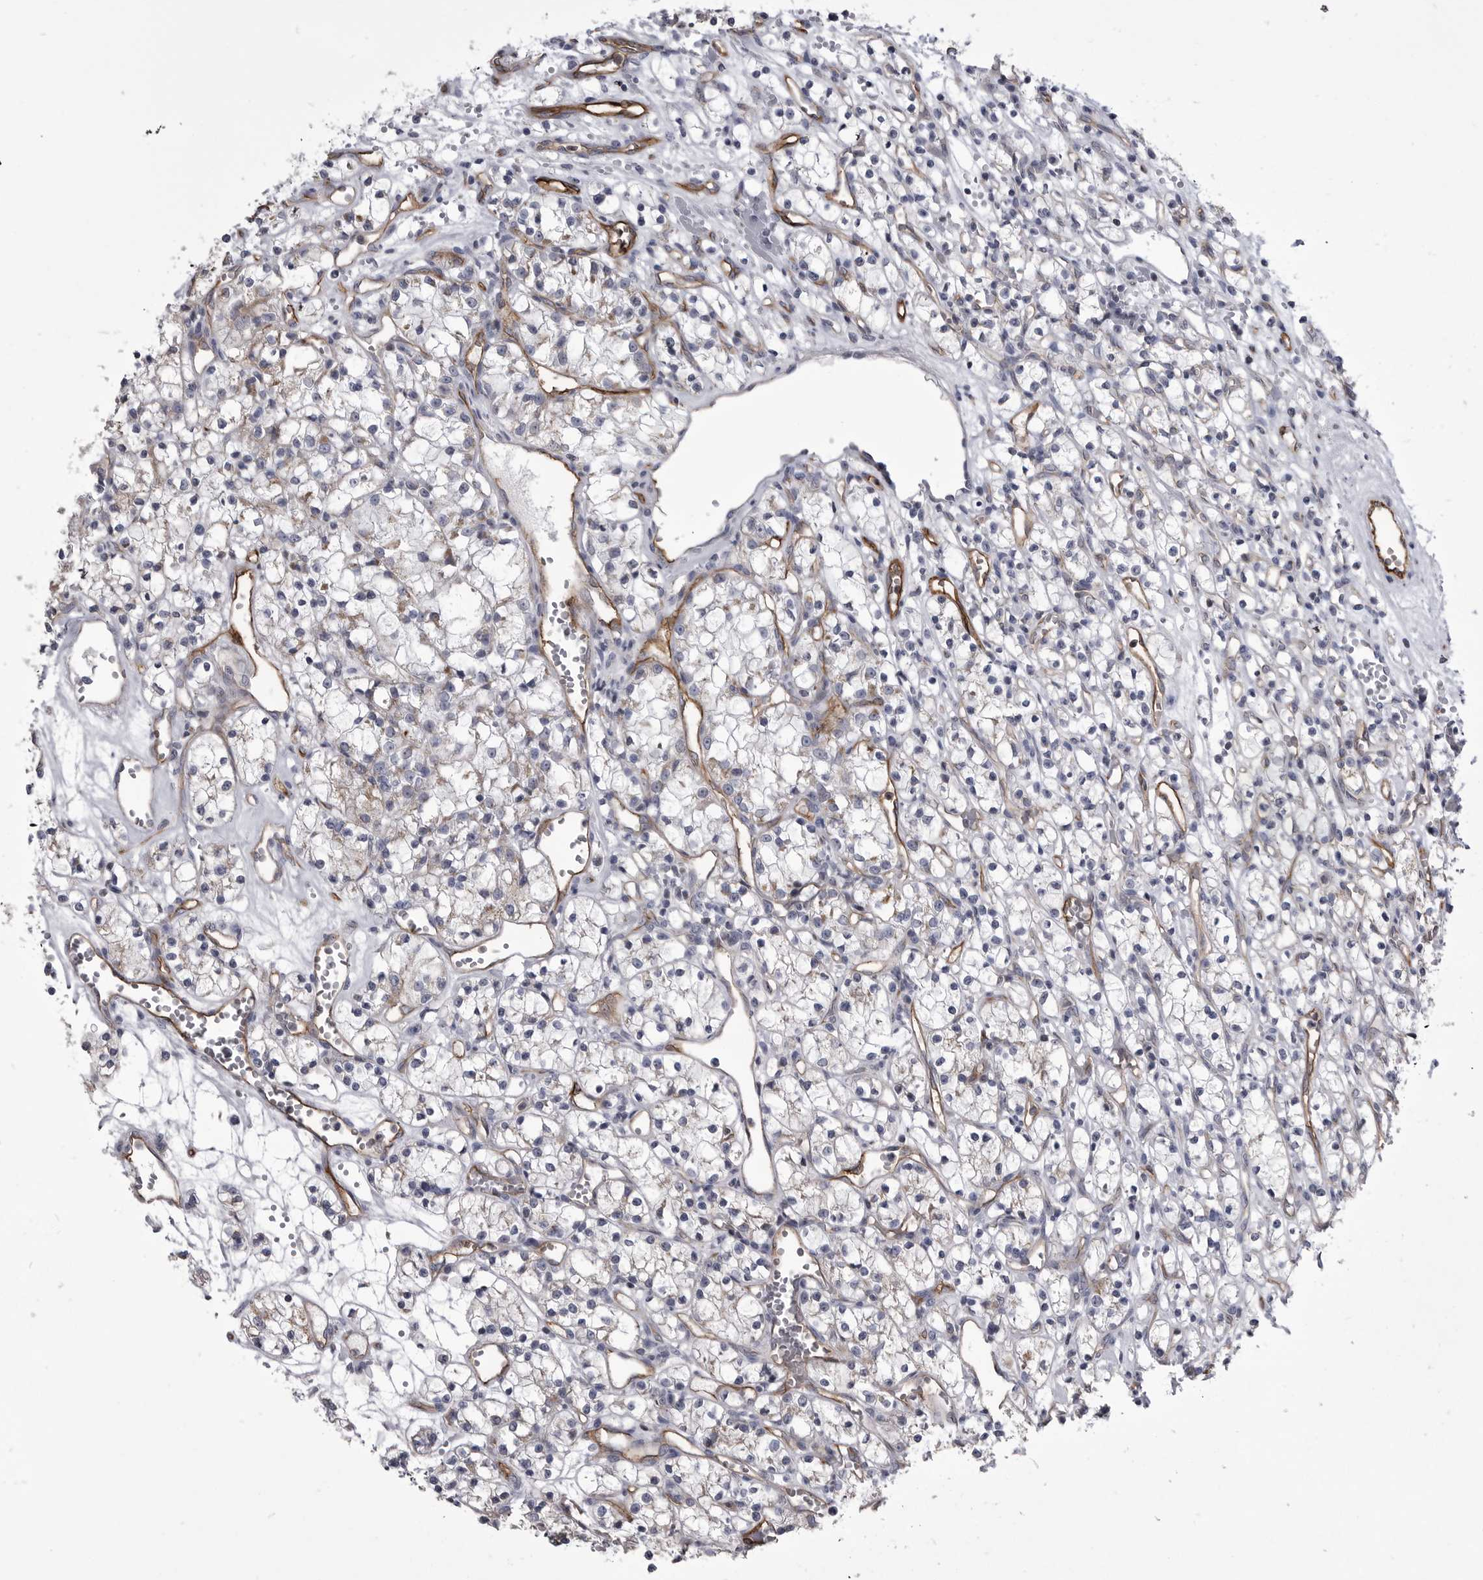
{"staining": {"intensity": "negative", "quantity": "none", "location": "none"}, "tissue": "renal cancer", "cell_type": "Tumor cells", "image_type": "cancer", "snomed": [{"axis": "morphology", "description": "Adenocarcinoma, NOS"}, {"axis": "topography", "description": "Kidney"}], "caption": "The immunohistochemistry (IHC) image has no significant staining in tumor cells of renal cancer tissue.", "gene": "OPLAH", "patient": {"sex": "female", "age": 59}}